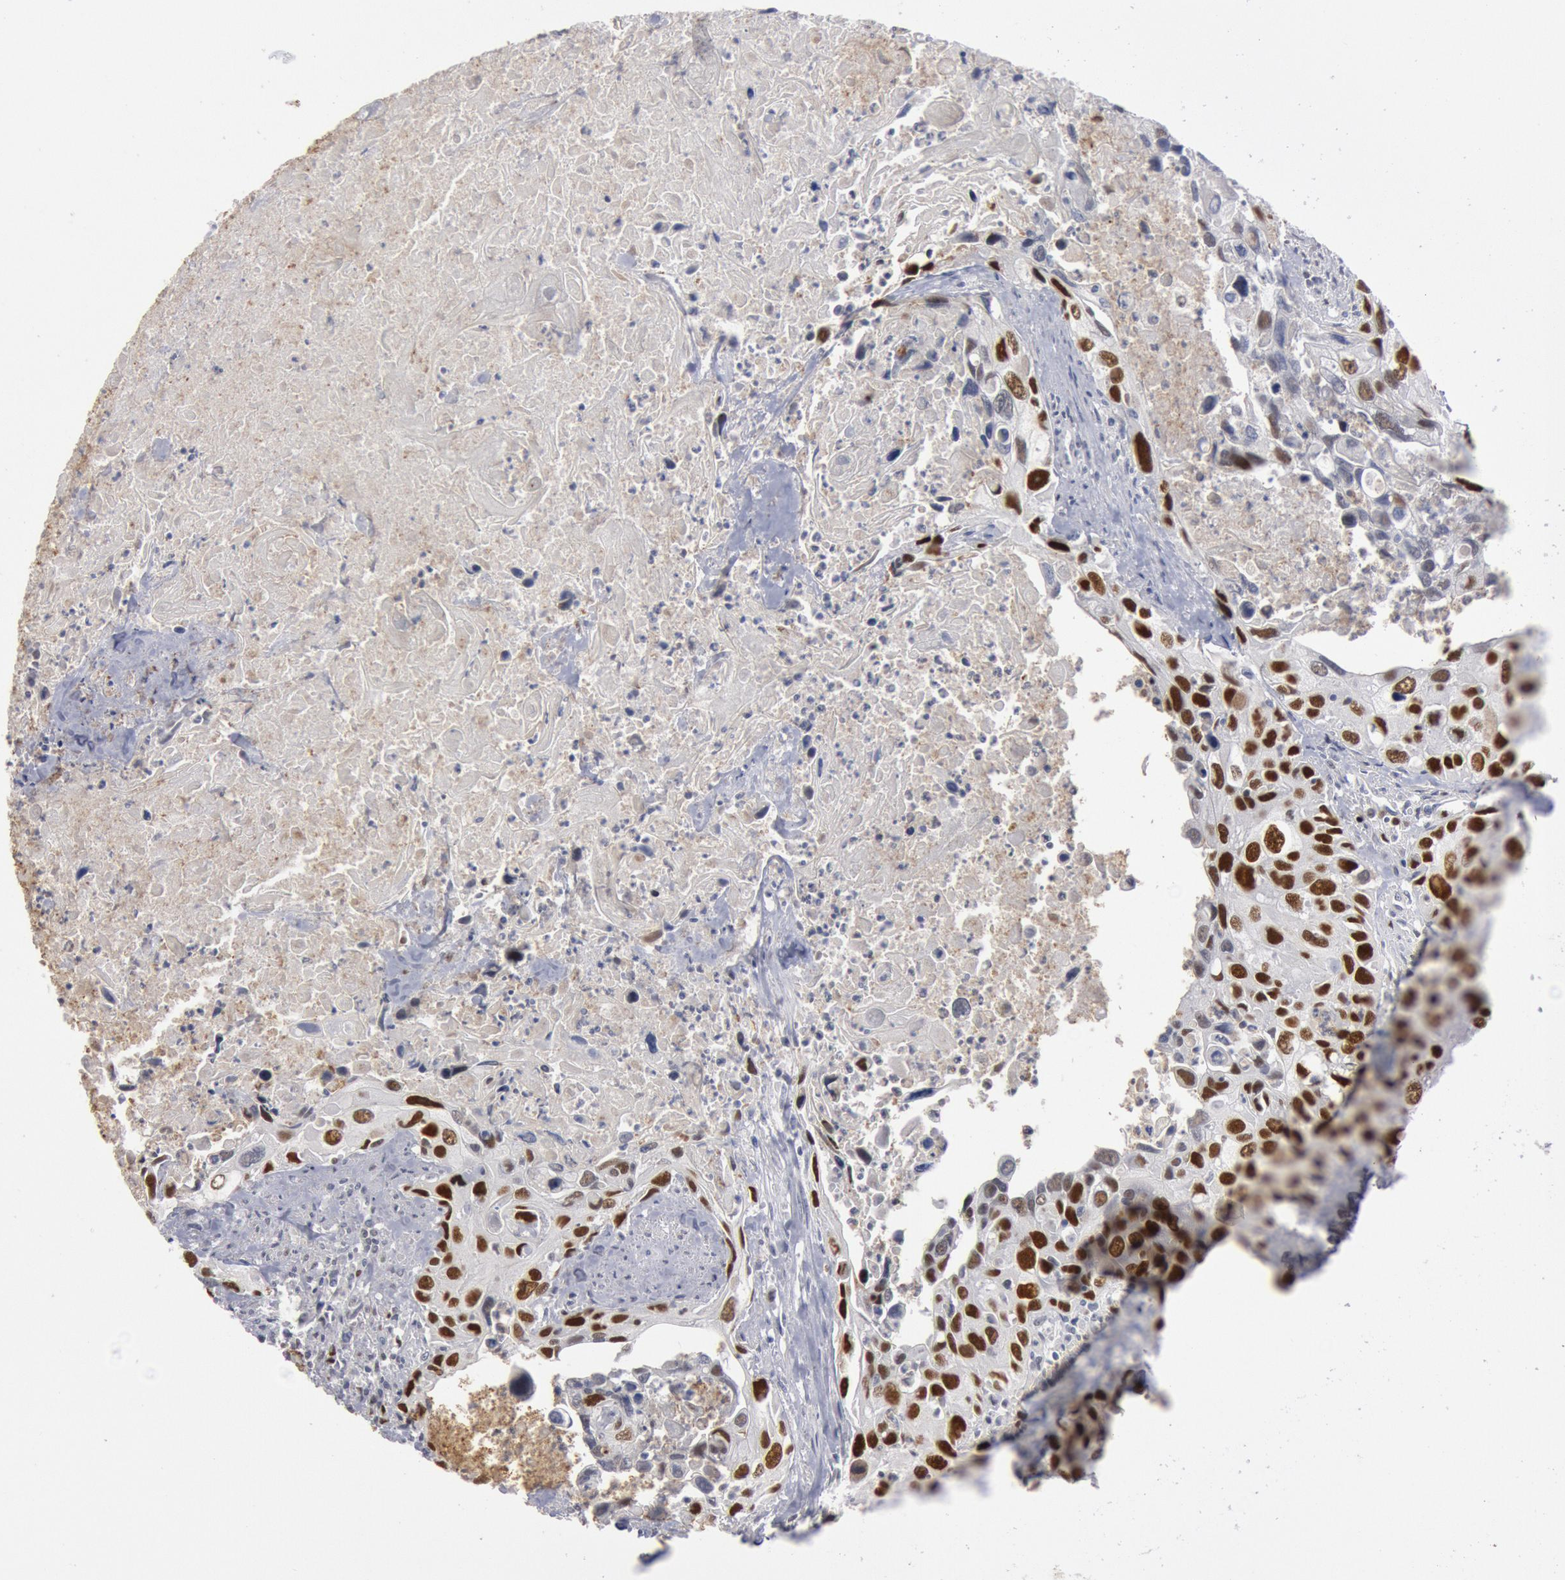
{"staining": {"intensity": "strong", "quantity": "25%-75%", "location": "nuclear"}, "tissue": "urothelial cancer", "cell_type": "Tumor cells", "image_type": "cancer", "snomed": [{"axis": "morphology", "description": "Urothelial carcinoma, High grade"}, {"axis": "topography", "description": "Urinary bladder"}], "caption": "Immunohistochemical staining of human urothelial cancer displays high levels of strong nuclear protein positivity in about 25%-75% of tumor cells.", "gene": "WDHD1", "patient": {"sex": "male", "age": 71}}